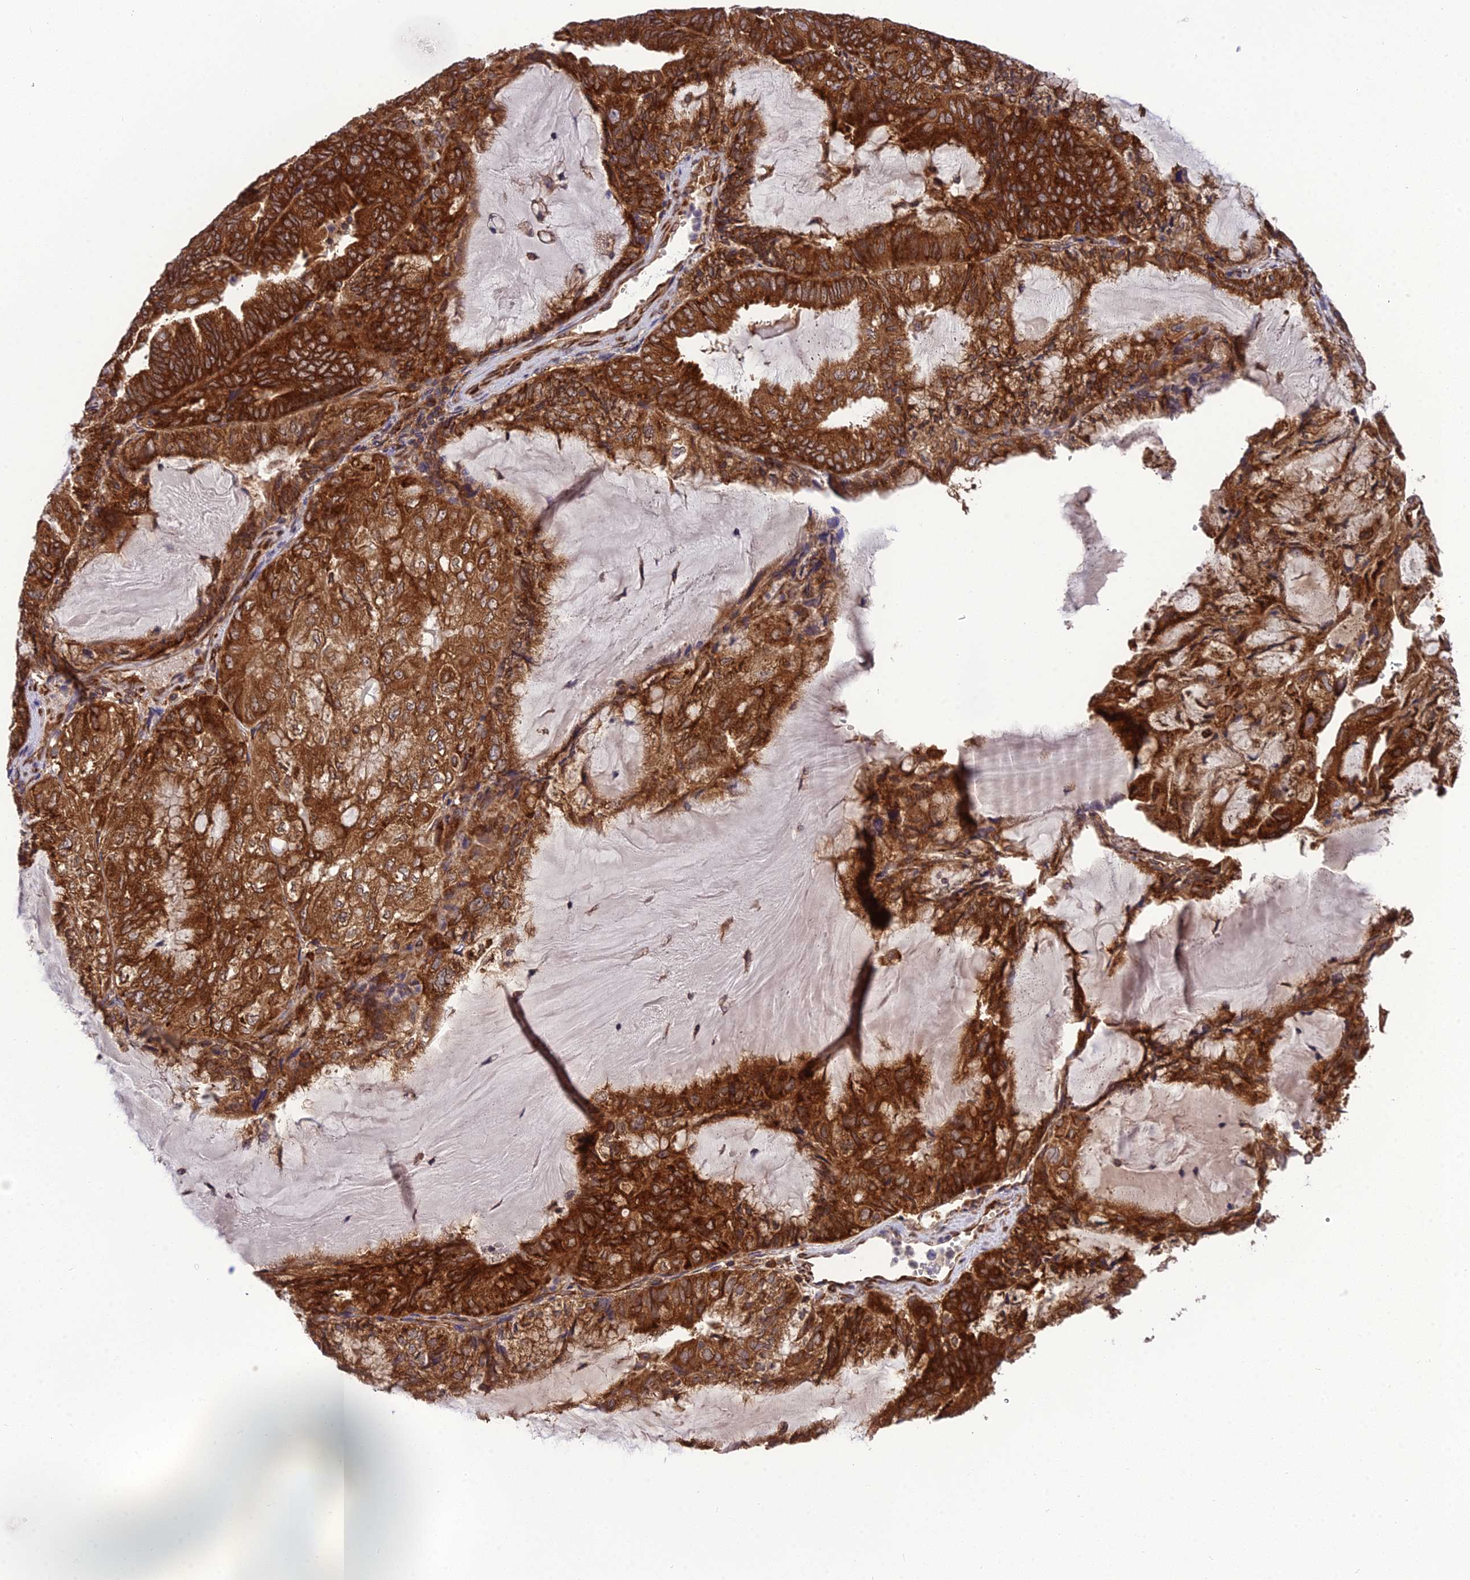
{"staining": {"intensity": "strong", "quantity": ">75%", "location": "cytoplasmic/membranous"}, "tissue": "endometrial cancer", "cell_type": "Tumor cells", "image_type": "cancer", "snomed": [{"axis": "morphology", "description": "Adenocarcinoma, NOS"}, {"axis": "topography", "description": "Endometrium"}], "caption": "About >75% of tumor cells in human endometrial adenocarcinoma reveal strong cytoplasmic/membranous protein positivity as visualized by brown immunohistochemical staining.", "gene": "DHCR7", "patient": {"sex": "female", "age": 81}}